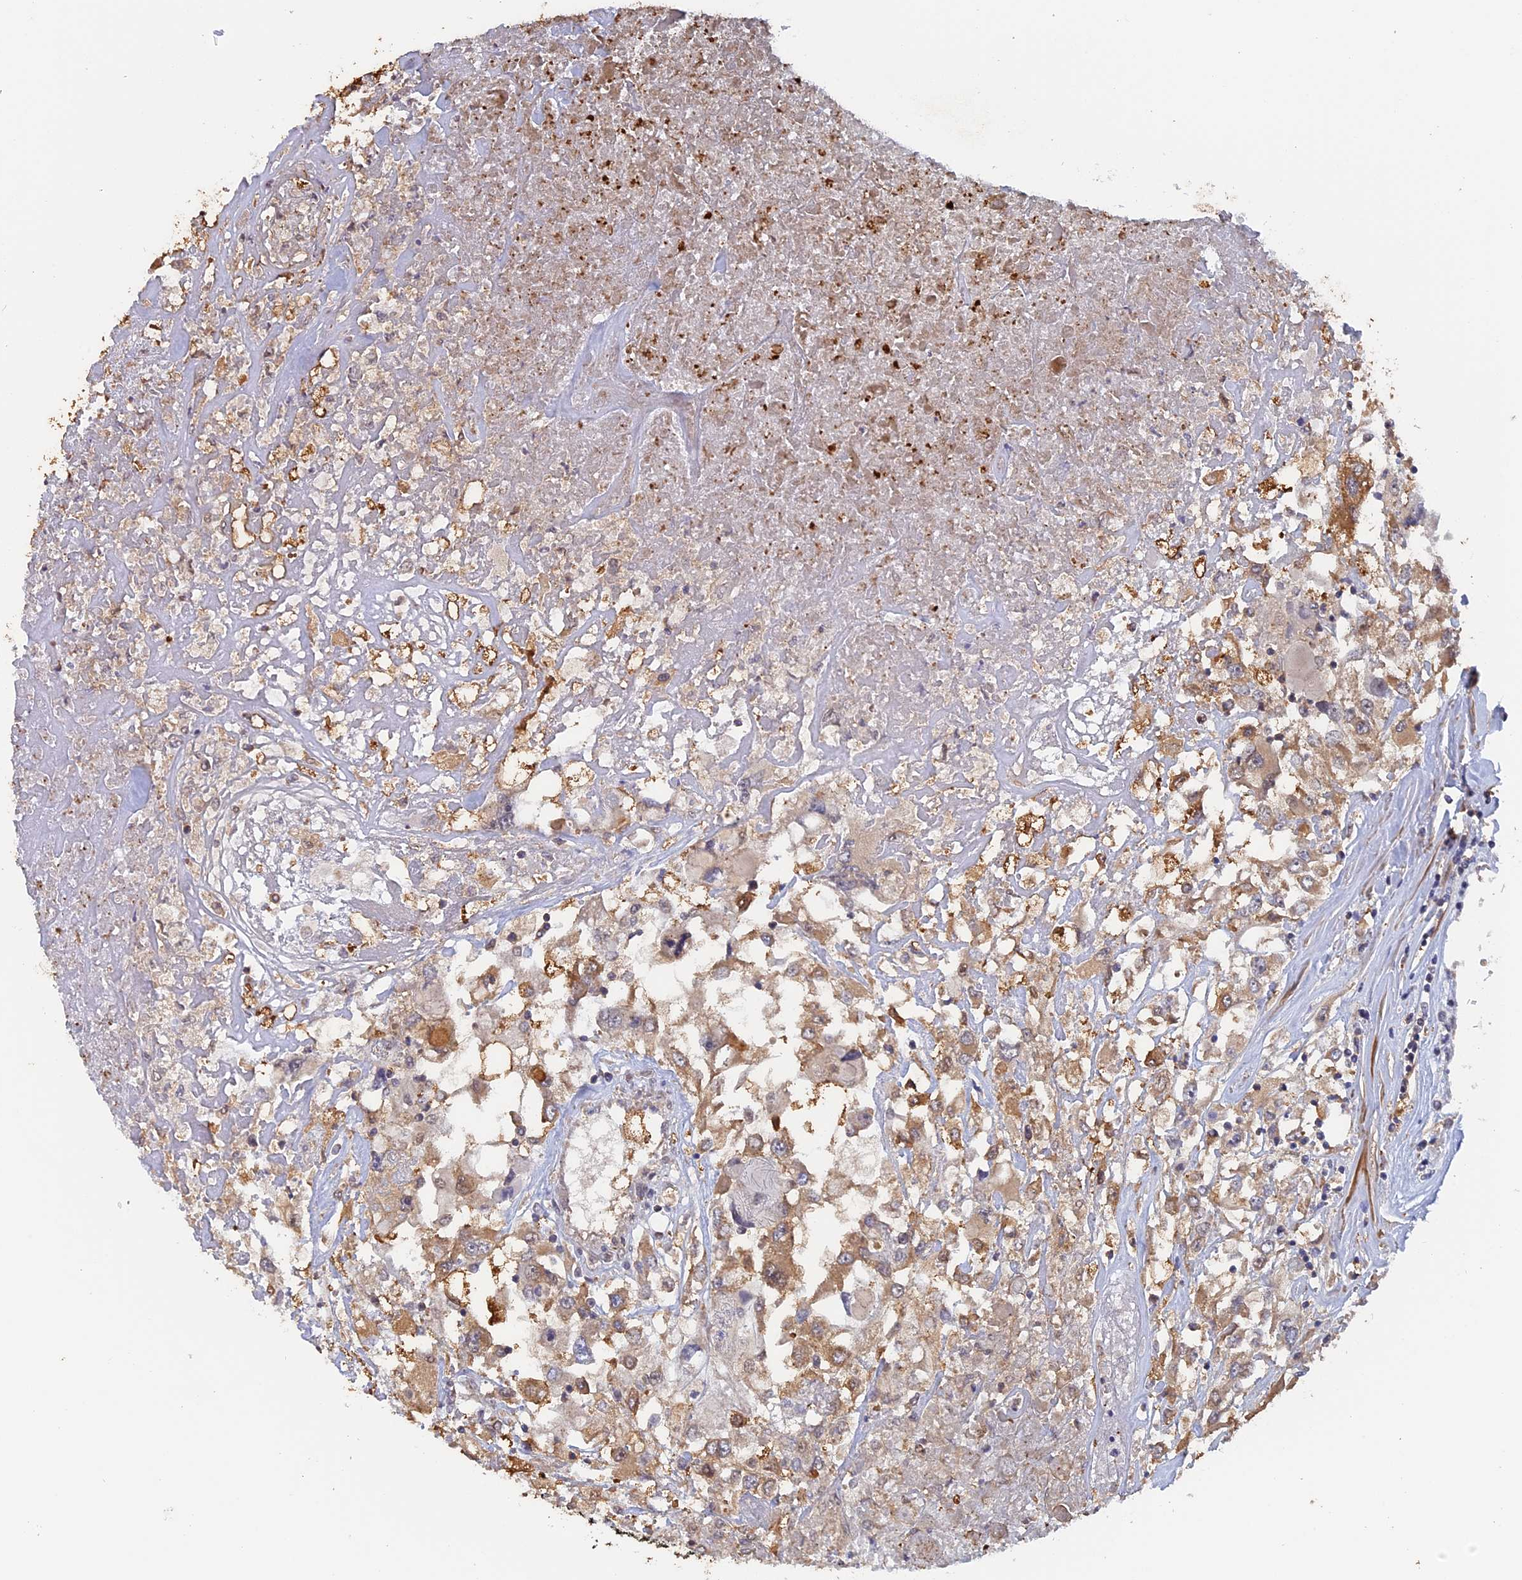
{"staining": {"intensity": "moderate", "quantity": ">75%", "location": "cytoplasmic/membranous"}, "tissue": "renal cancer", "cell_type": "Tumor cells", "image_type": "cancer", "snomed": [{"axis": "morphology", "description": "Adenocarcinoma, NOS"}, {"axis": "topography", "description": "Kidney"}], "caption": "Tumor cells show medium levels of moderate cytoplasmic/membranous positivity in approximately >75% of cells in human renal cancer (adenocarcinoma). (Brightfield microscopy of DAB IHC at high magnification).", "gene": "FAM98C", "patient": {"sex": "female", "age": 52}}